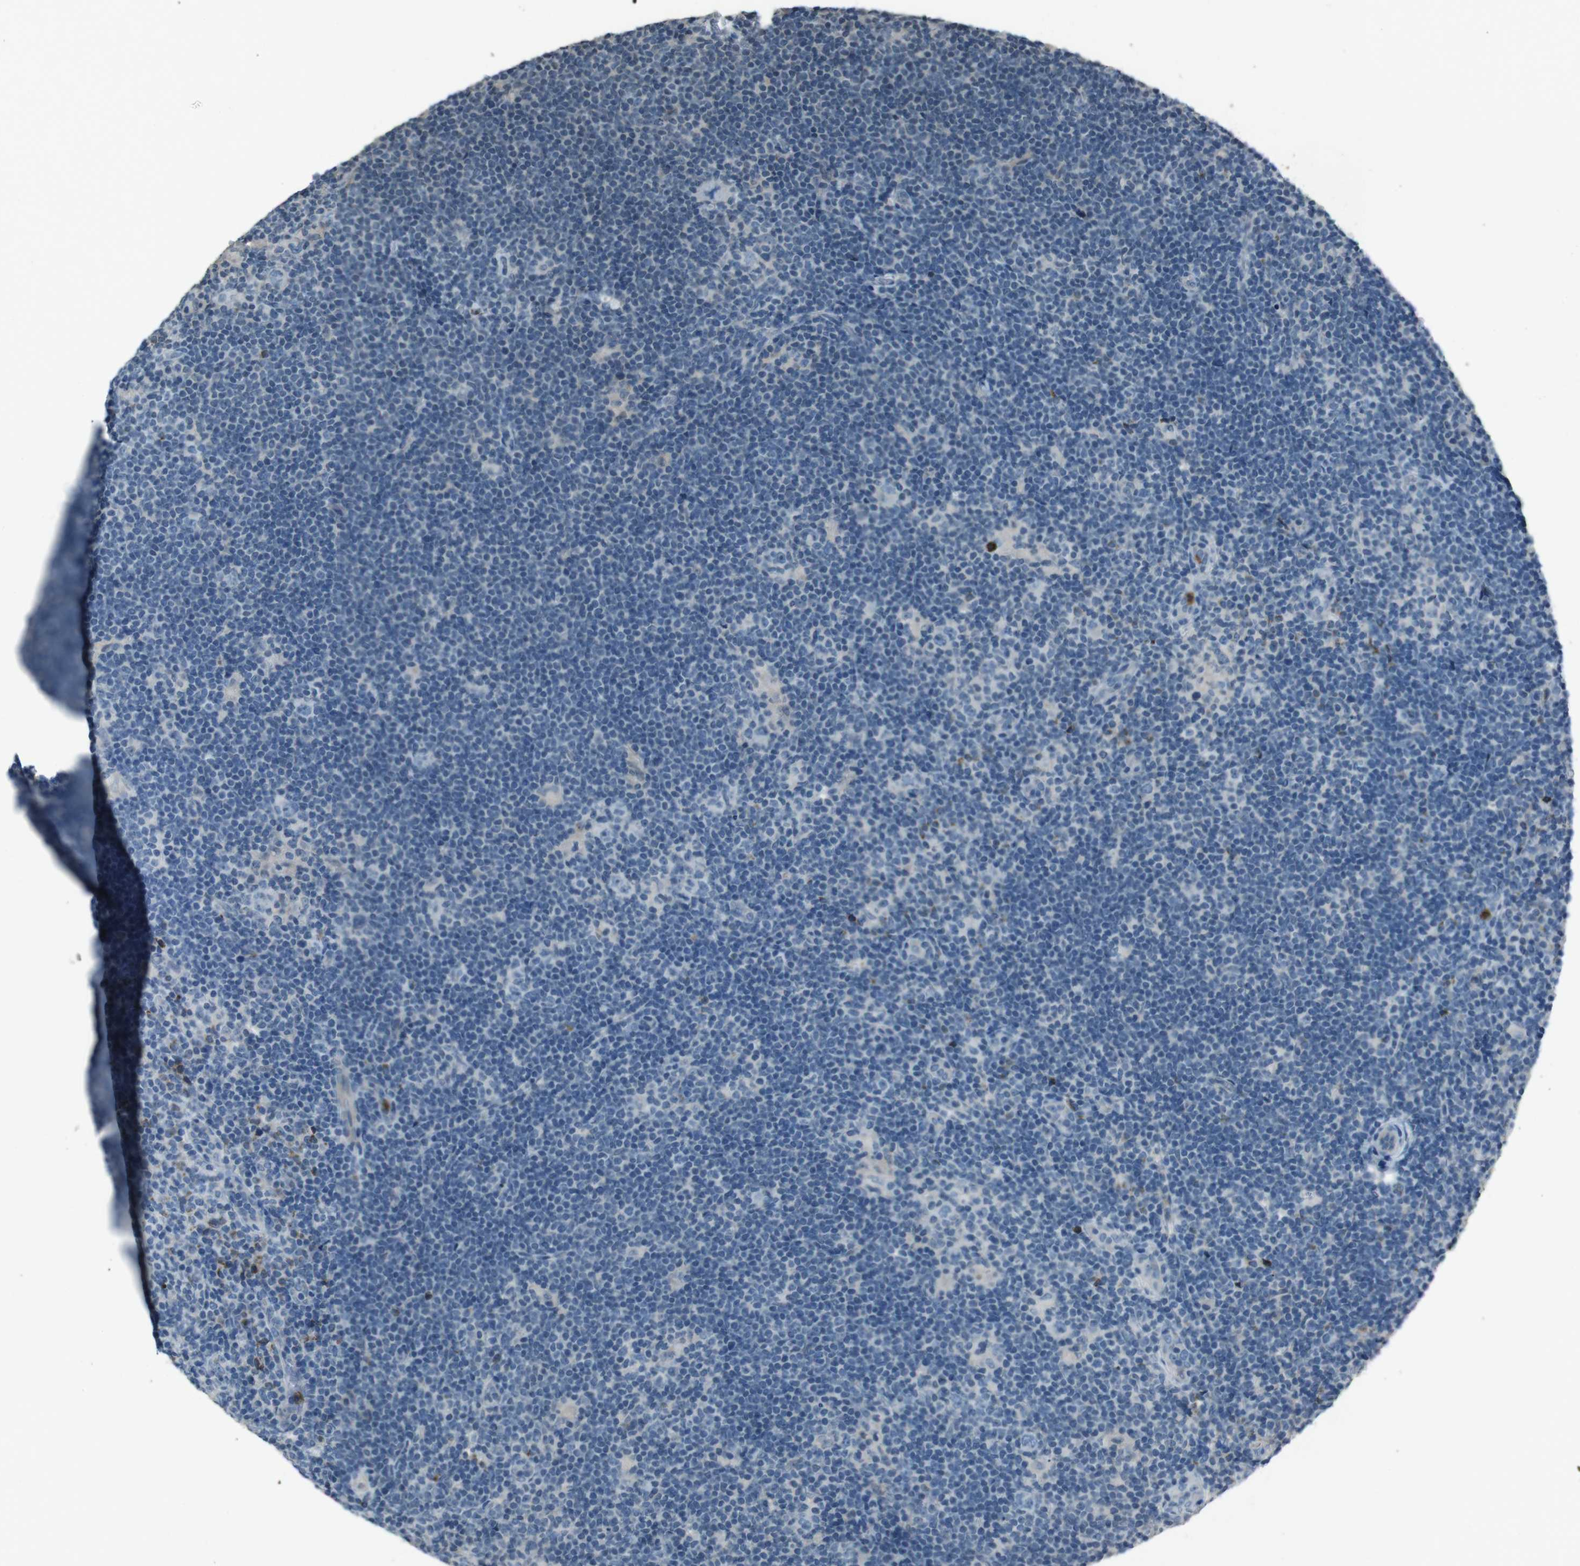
{"staining": {"intensity": "negative", "quantity": "none", "location": "none"}, "tissue": "lymphoma", "cell_type": "Tumor cells", "image_type": "cancer", "snomed": [{"axis": "morphology", "description": "Hodgkin's disease, NOS"}, {"axis": "topography", "description": "Lymph node"}], "caption": "High power microscopy micrograph of an IHC histopathology image of Hodgkin's disease, revealing no significant staining in tumor cells.", "gene": "UGT1A6", "patient": {"sex": "female", "age": 57}}